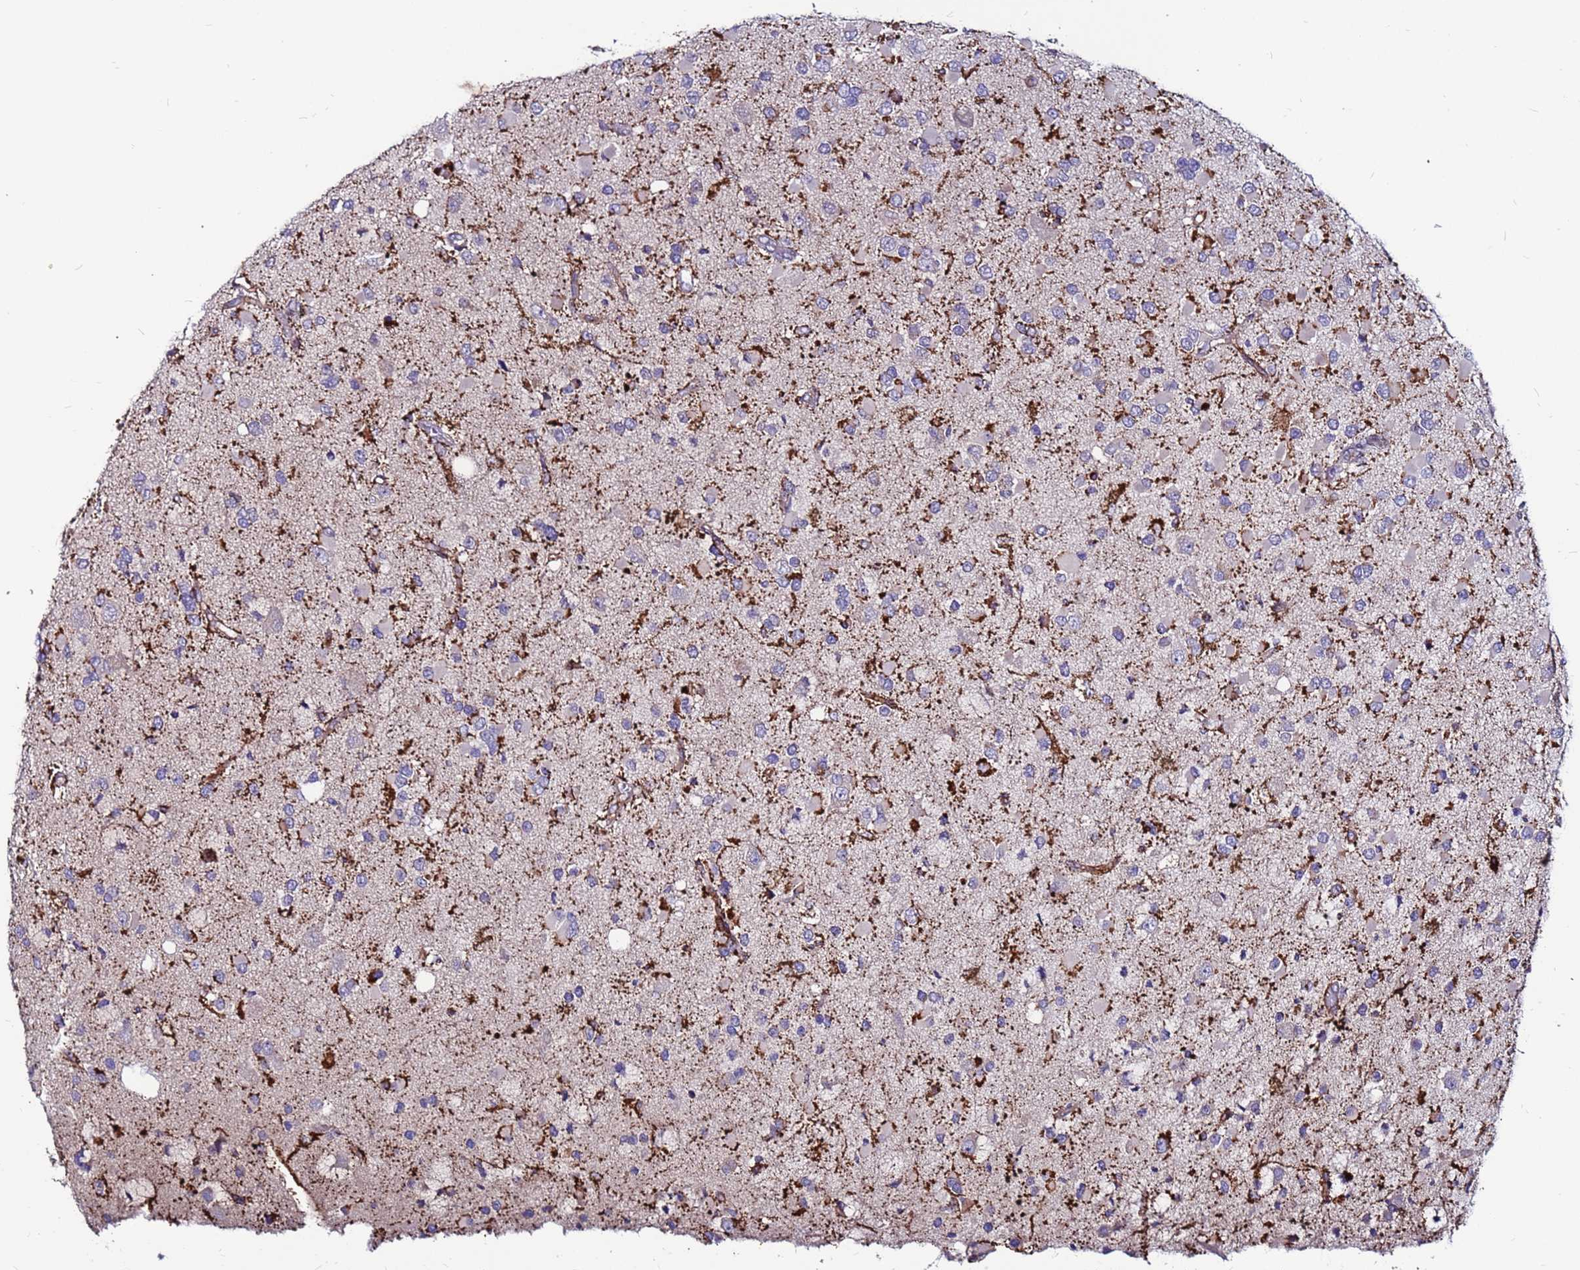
{"staining": {"intensity": "negative", "quantity": "none", "location": "none"}, "tissue": "glioma", "cell_type": "Tumor cells", "image_type": "cancer", "snomed": [{"axis": "morphology", "description": "Glioma, malignant, High grade"}, {"axis": "topography", "description": "Brain"}], "caption": "There is no significant expression in tumor cells of glioma. Nuclei are stained in blue.", "gene": "CCDC71", "patient": {"sex": "male", "age": 53}}